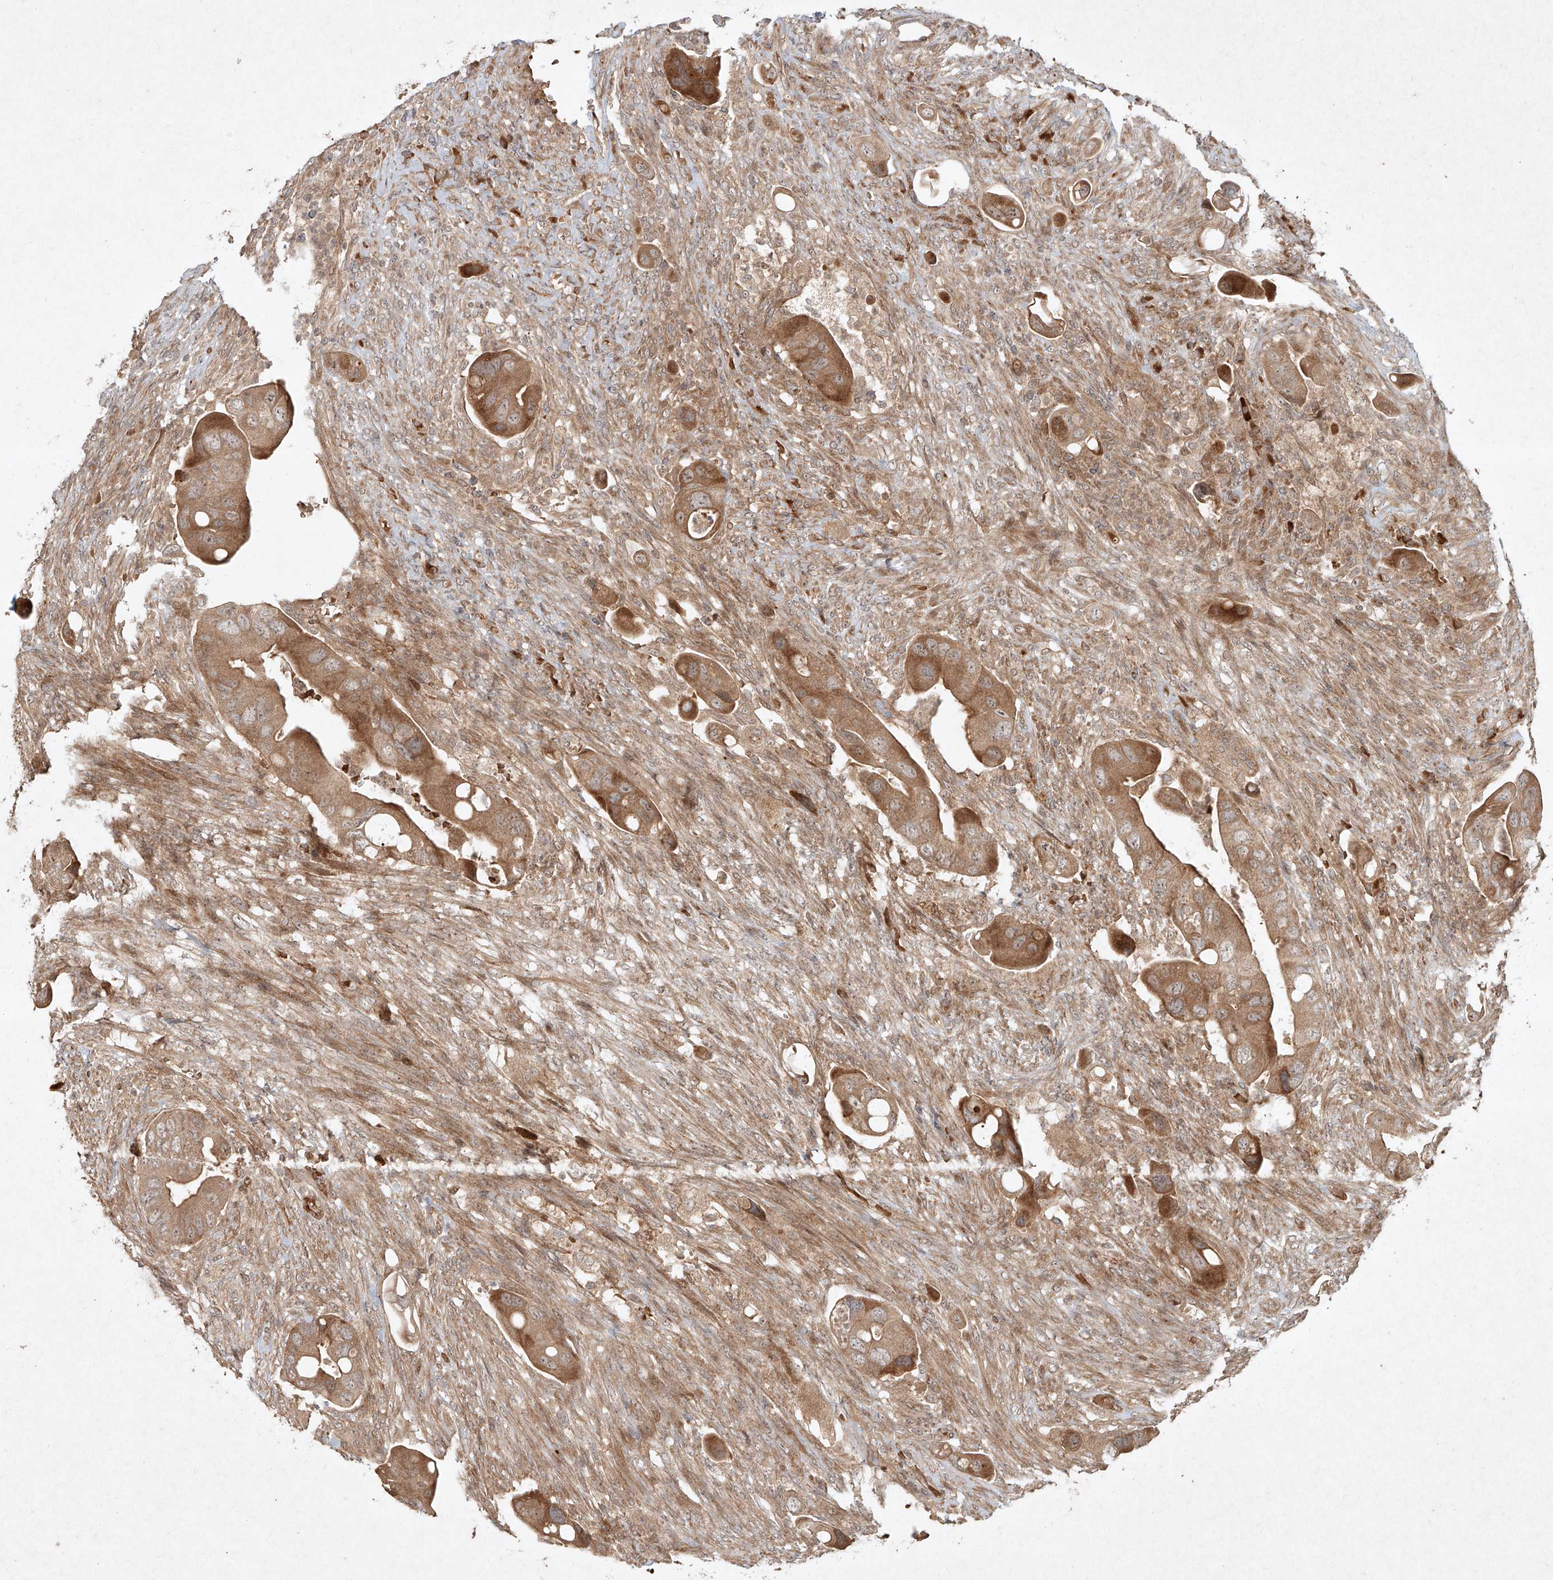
{"staining": {"intensity": "moderate", "quantity": ">75%", "location": "cytoplasmic/membranous,nuclear"}, "tissue": "colorectal cancer", "cell_type": "Tumor cells", "image_type": "cancer", "snomed": [{"axis": "morphology", "description": "Adenocarcinoma, NOS"}, {"axis": "topography", "description": "Rectum"}], "caption": "The photomicrograph shows staining of colorectal adenocarcinoma, revealing moderate cytoplasmic/membranous and nuclear protein staining (brown color) within tumor cells.", "gene": "CYYR1", "patient": {"sex": "female", "age": 57}}